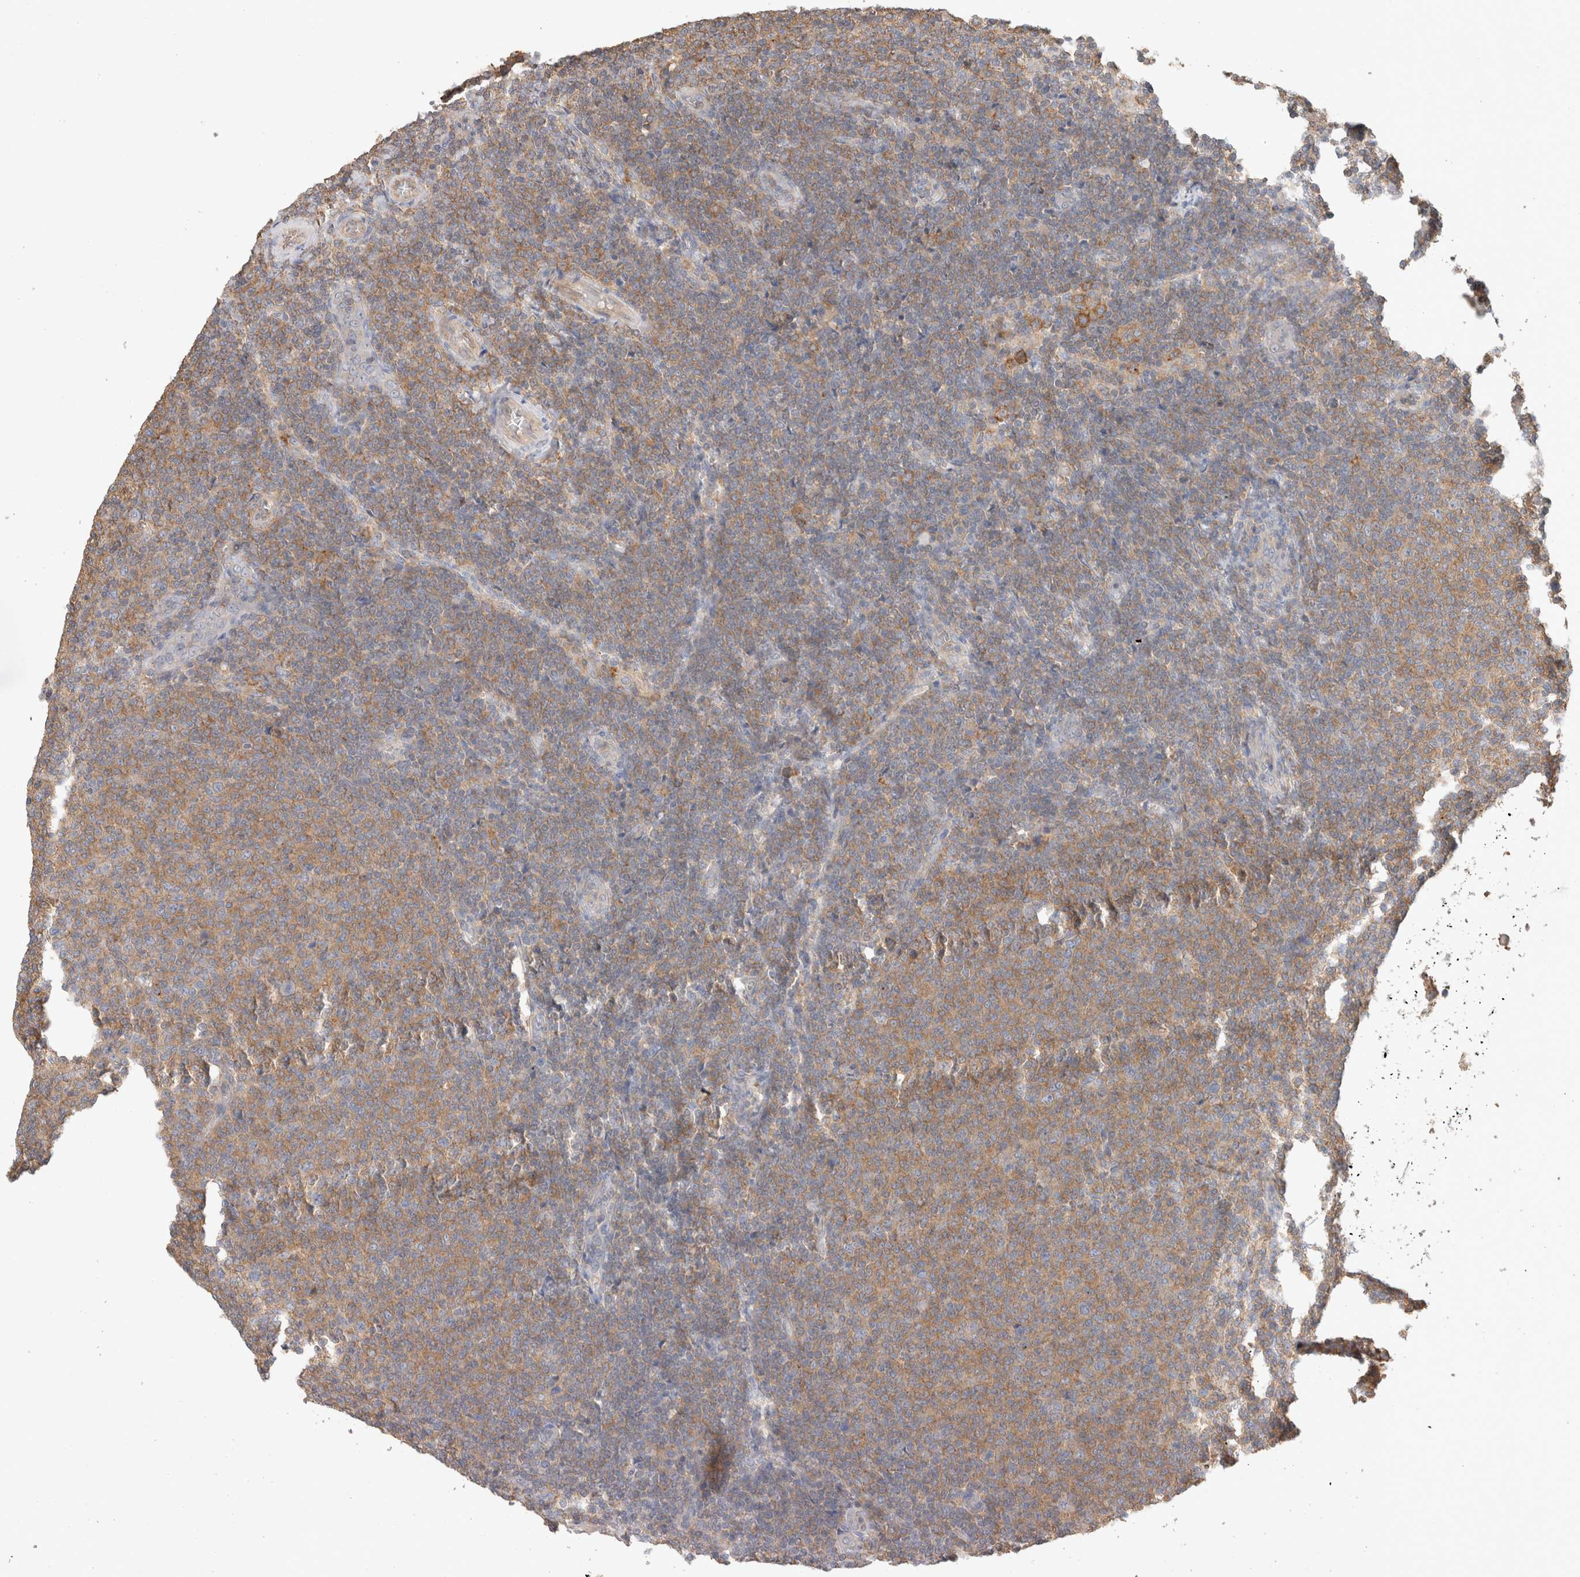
{"staining": {"intensity": "moderate", "quantity": "25%-75%", "location": "cytoplasmic/membranous"}, "tissue": "lymphoma", "cell_type": "Tumor cells", "image_type": "cancer", "snomed": [{"axis": "morphology", "description": "Malignant lymphoma, non-Hodgkin's type, Low grade"}, {"axis": "topography", "description": "Lymph node"}], "caption": "Protein expression analysis of human malignant lymphoma, non-Hodgkin's type (low-grade) reveals moderate cytoplasmic/membranous expression in approximately 25%-75% of tumor cells. The staining was performed using DAB (3,3'-diaminobenzidine), with brown indicating positive protein expression. Nuclei are stained blue with hematoxylin.", "gene": "CFAP418", "patient": {"sex": "male", "age": 66}}